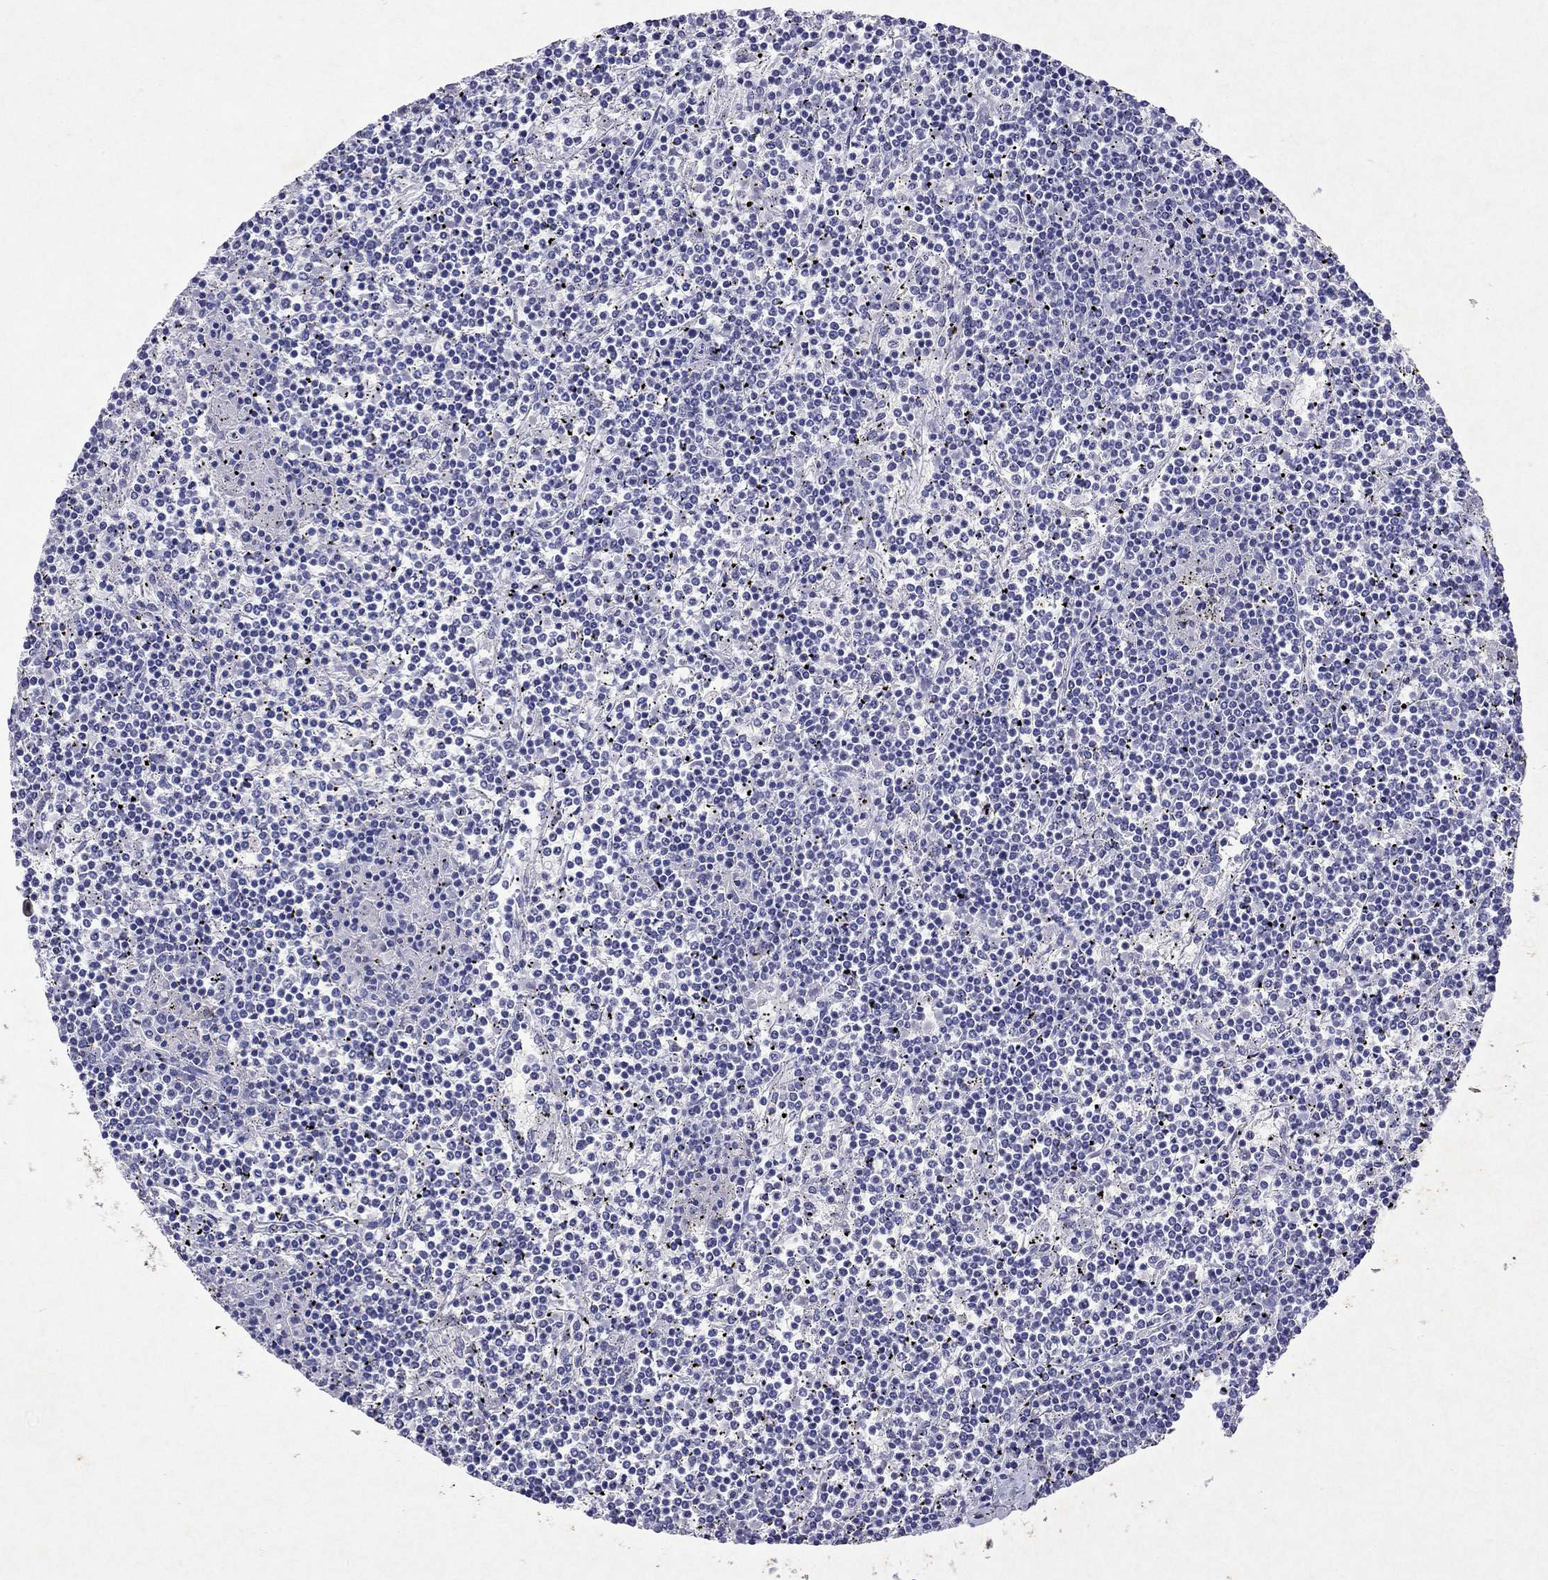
{"staining": {"intensity": "negative", "quantity": "none", "location": "none"}, "tissue": "lymphoma", "cell_type": "Tumor cells", "image_type": "cancer", "snomed": [{"axis": "morphology", "description": "Malignant lymphoma, non-Hodgkin's type, Low grade"}, {"axis": "topography", "description": "Spleen"}], "caption": "Malignant lymphoma, non-Hodgkin's type (low-grade) stained for a protein using IHC demonstrates no staining tumor cells.", "gene": "ARMC12", "patient": {"sex": "female", "age": 19}}